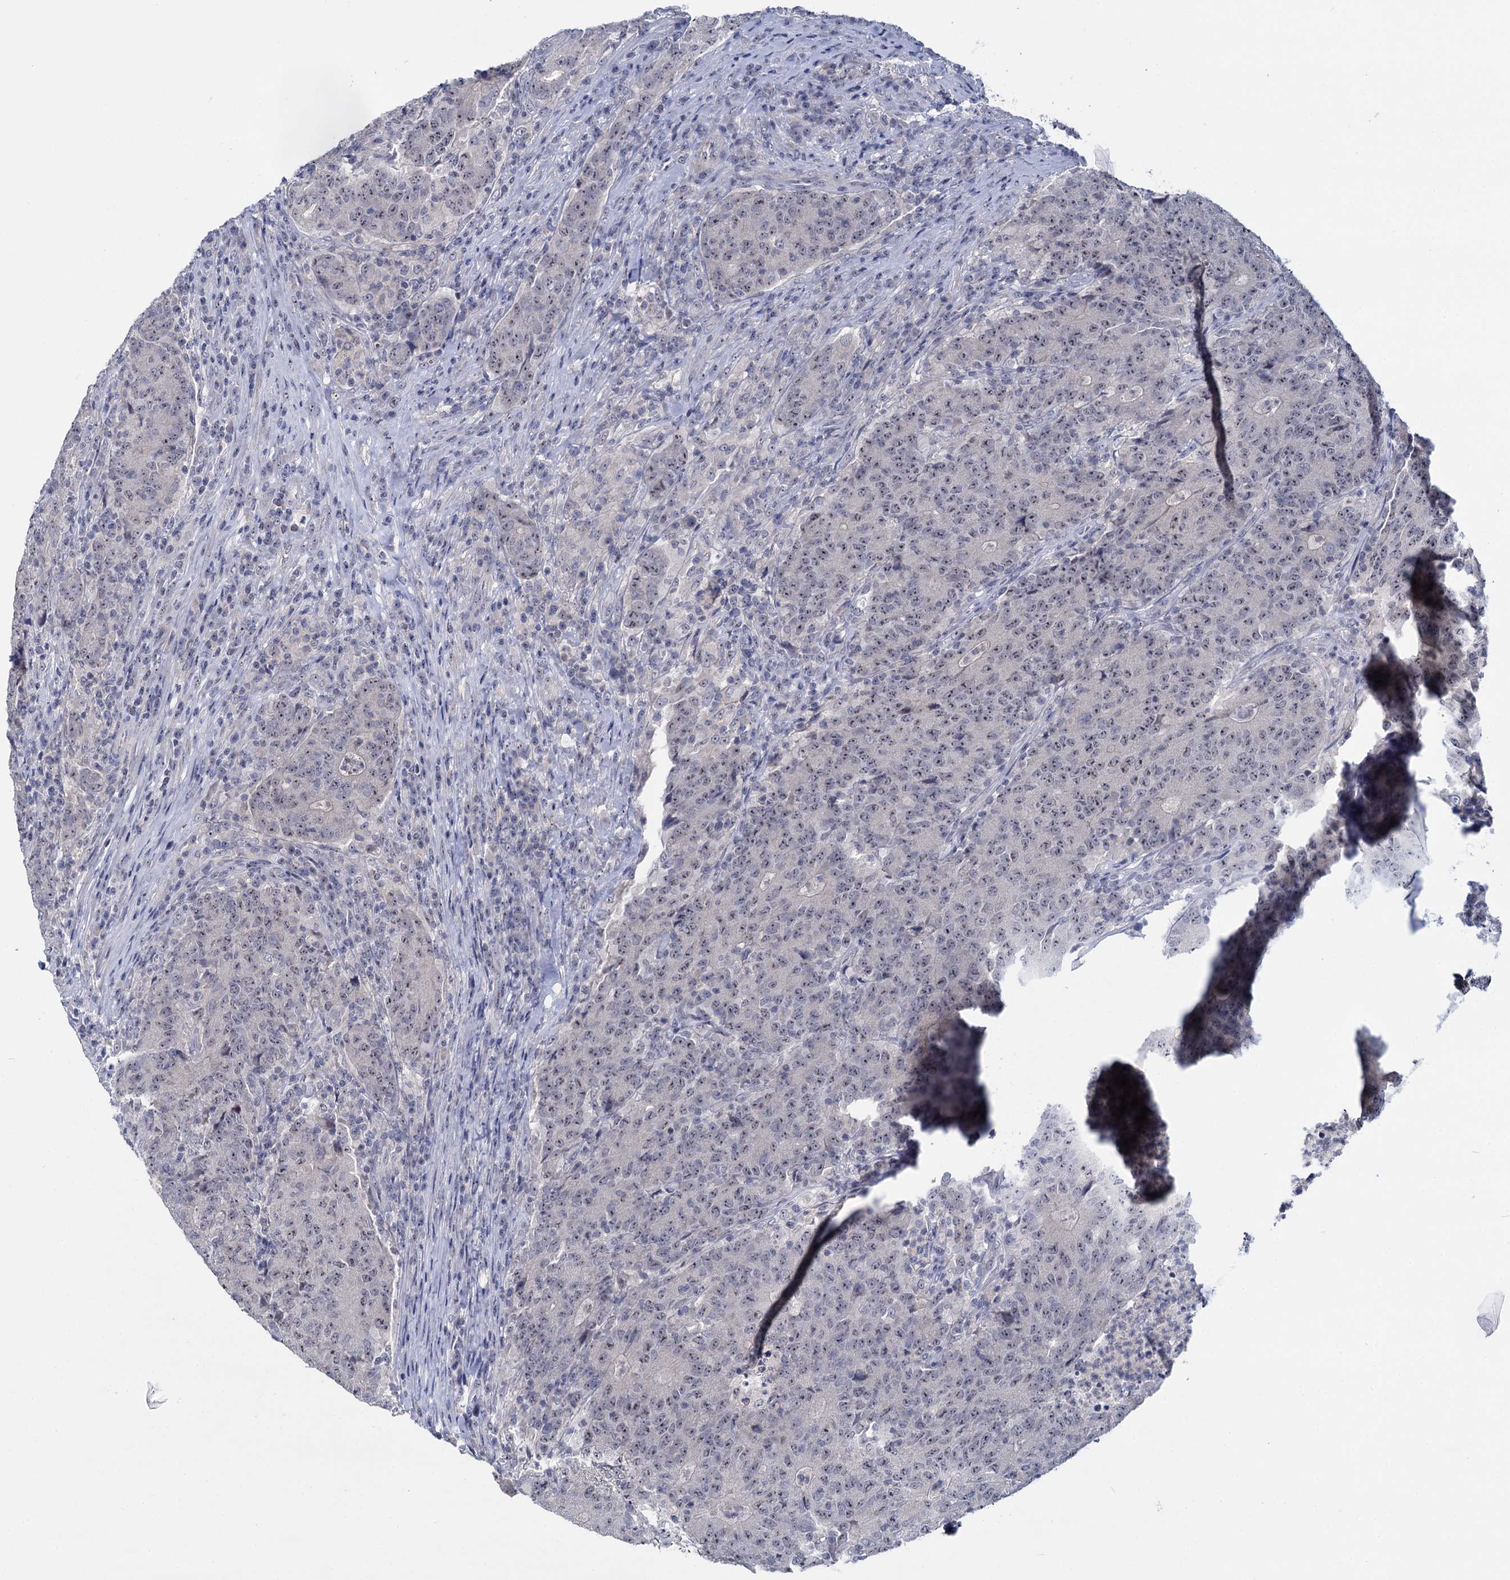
{"staining": {"intensity": "negative", "quantity": "none", "location": "none"}, "tissue": "colorectal cancer", "cell_type": "Tumor cells", "image_type": "cancer", "snomed": [{"axis": "morphology", "description": "Adenocarcinoma, NOS"}, {"axis": "topography", "description": "Colon"}], "caption": "Colorectal cancer (adenocarcinoma) was stained to show a protein in brown. There is no significant staining in tumor cells. (Stains: DAB (3,3'-diaminobenzidine) immunohistochemistry with hematoxylin counter stain, Microscopy: brightfield microscopy at high magnification).", "gene": "SFN", "patient": {"sex": "female", "age": 75}}